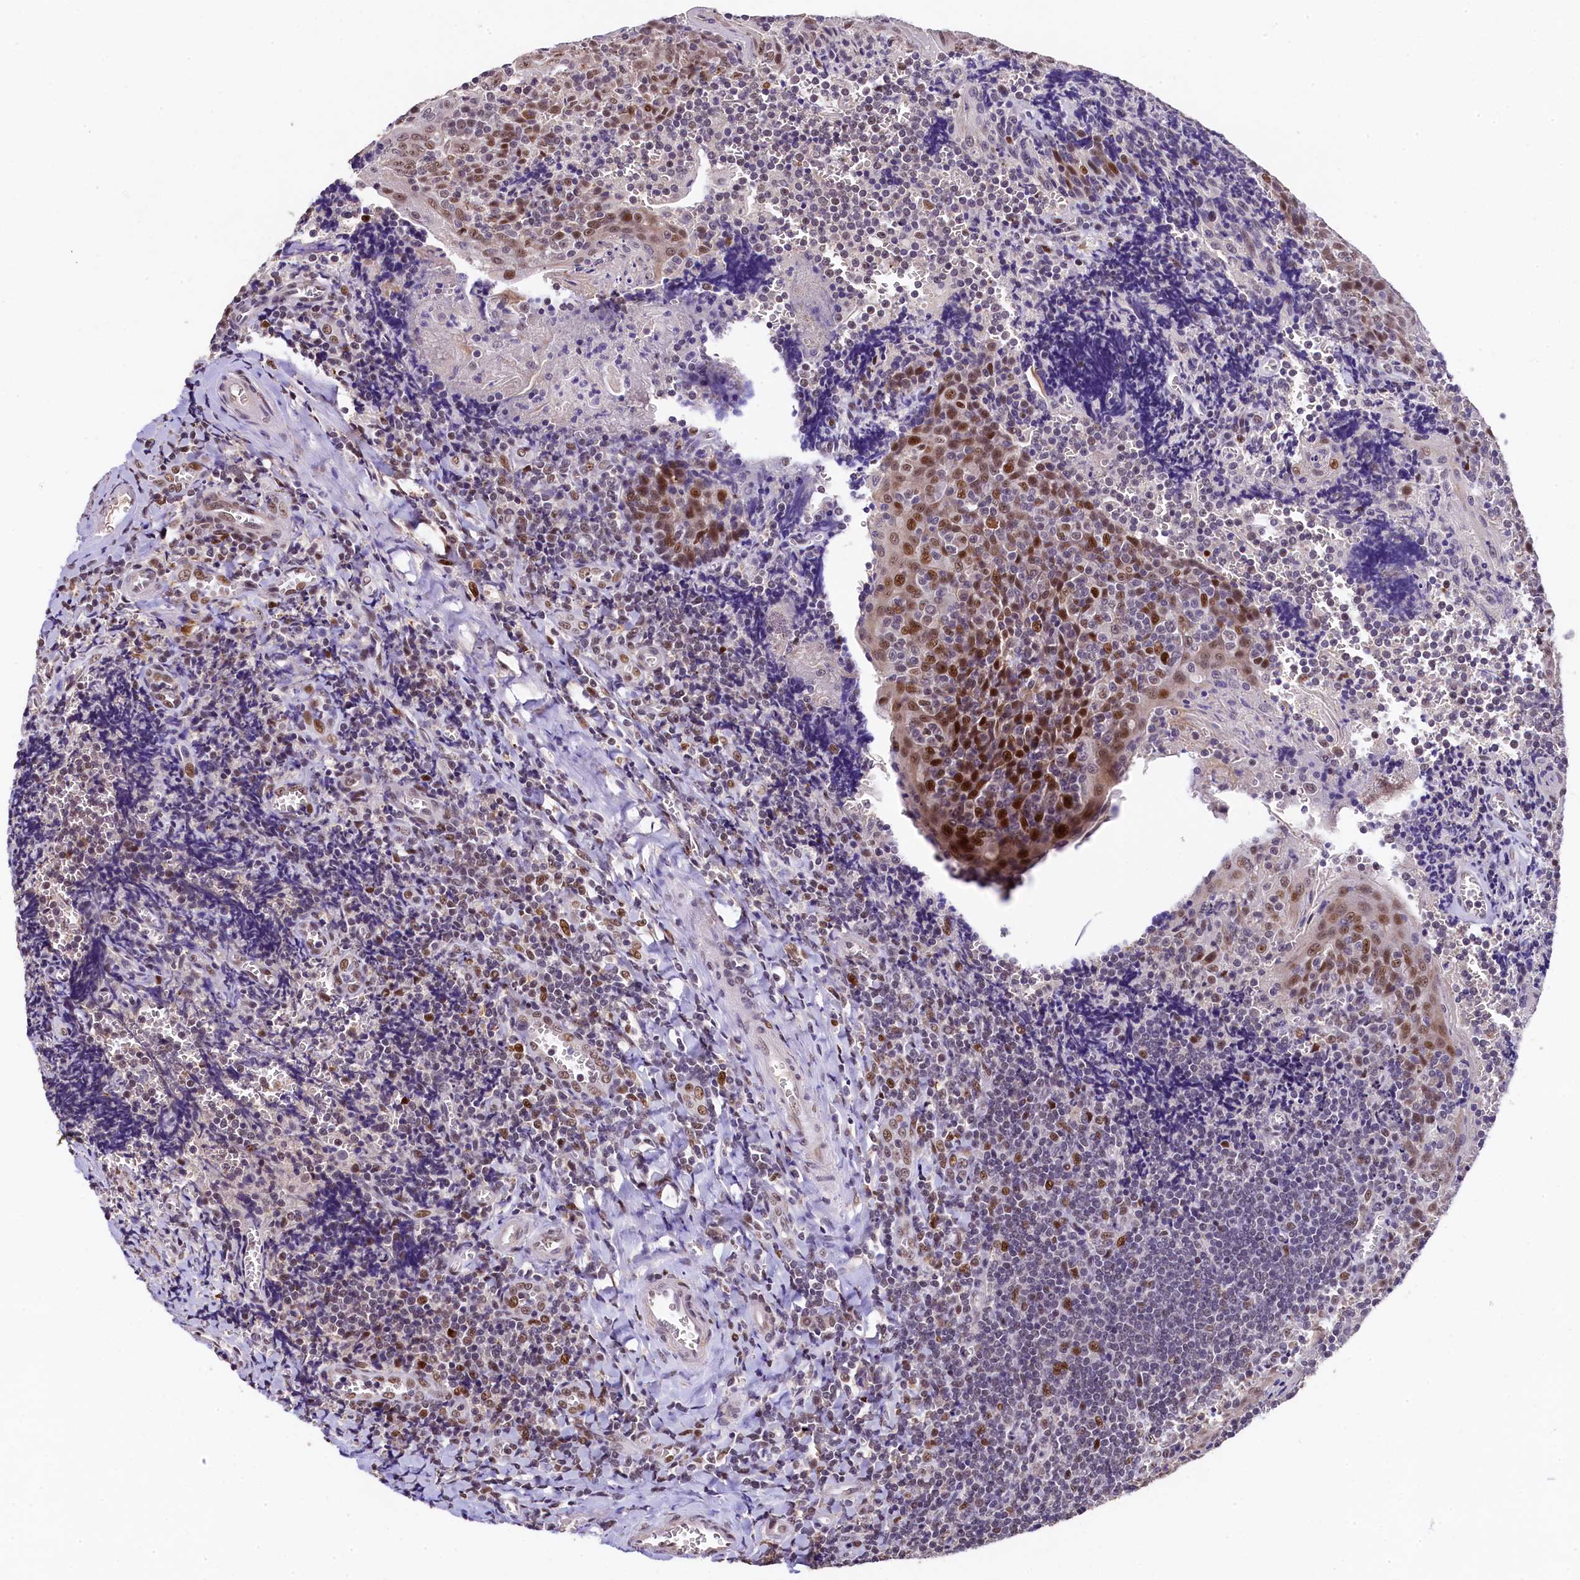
{"staining": {"intensity": "weak", "quantity": "<25%", "location": "nuclear"}, "tissue": "tonsil", "cell_type": "Germinal center cells", "image_type": "normal", "snomed": [{"axis": "morphology", "description": "Normal tissue, NOS"}, {"axis": "topography", "description": "Tonsil"}], "caption": "Photomicrograph shows no protein staining in germinal center cells of unremarkable tonsil. (Stains: DAB (3,3'-diaminobenzidine) immunohistochemistry with hematoxylin counter stain, Microscopy: brightfield microscopy at high magnification).", "gene": "HECTD4", "patient": {"sex": "male", "age": 27}}